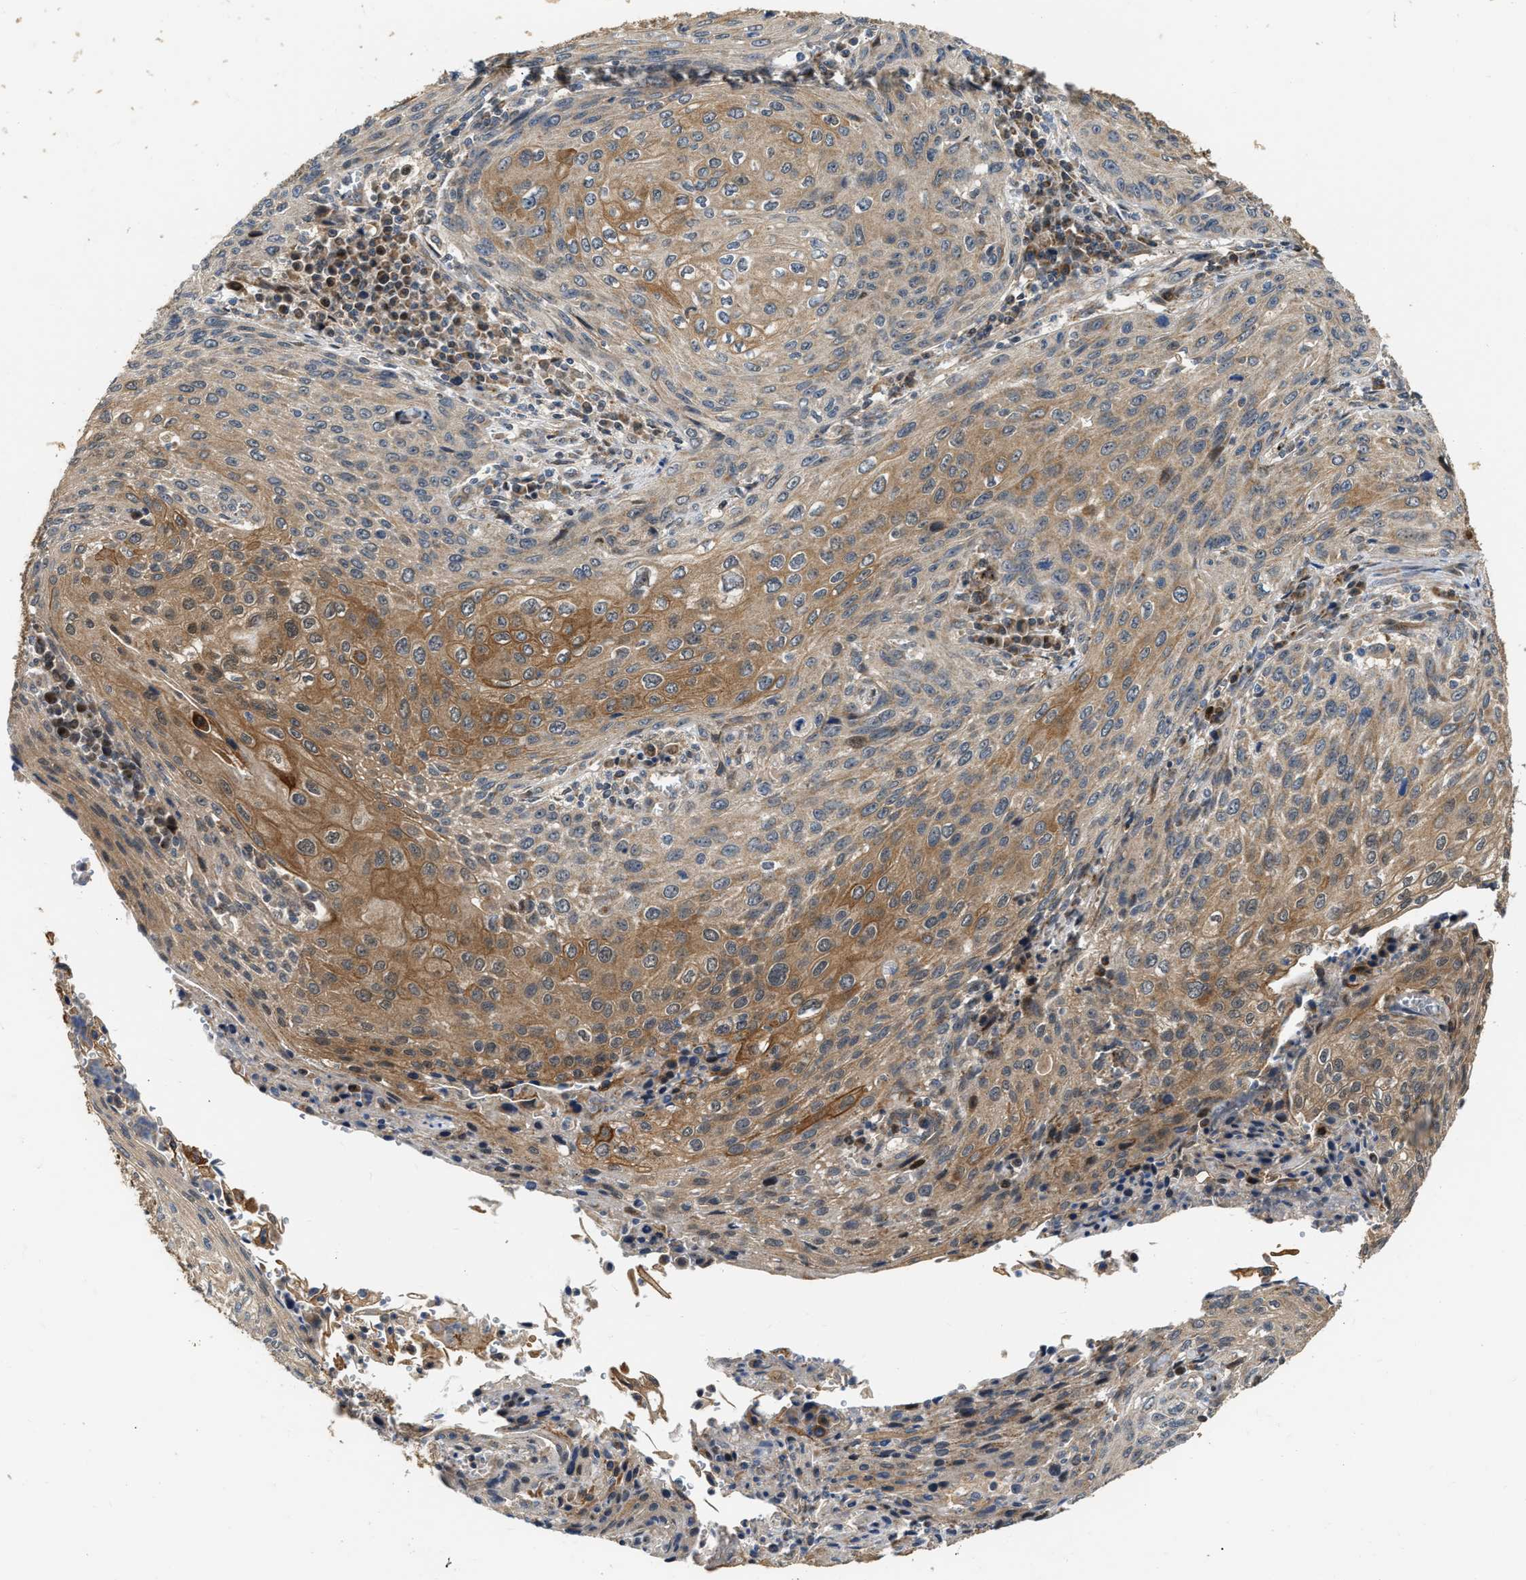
{"staining": {"intensity": "moderate", "quantity": "25%-75%", "location": "cytoplasmic/membranous"}, "tissue": "cervical cancer", "cell_type": "Tumor cells", "image_type": "cancer", "snomed": [{"axis": "morphology", "description": "Squamous cell carcinoma, NOS"}, {"axis": "topography", "description": "Cervix"}], "caption": "A brown stain labels moderate cytoplasmic/membranous positivity of a protein in cervical cancer tumor cells.", "gene": "EXTL2", "patient": {"sex": "female", "age": 32}}